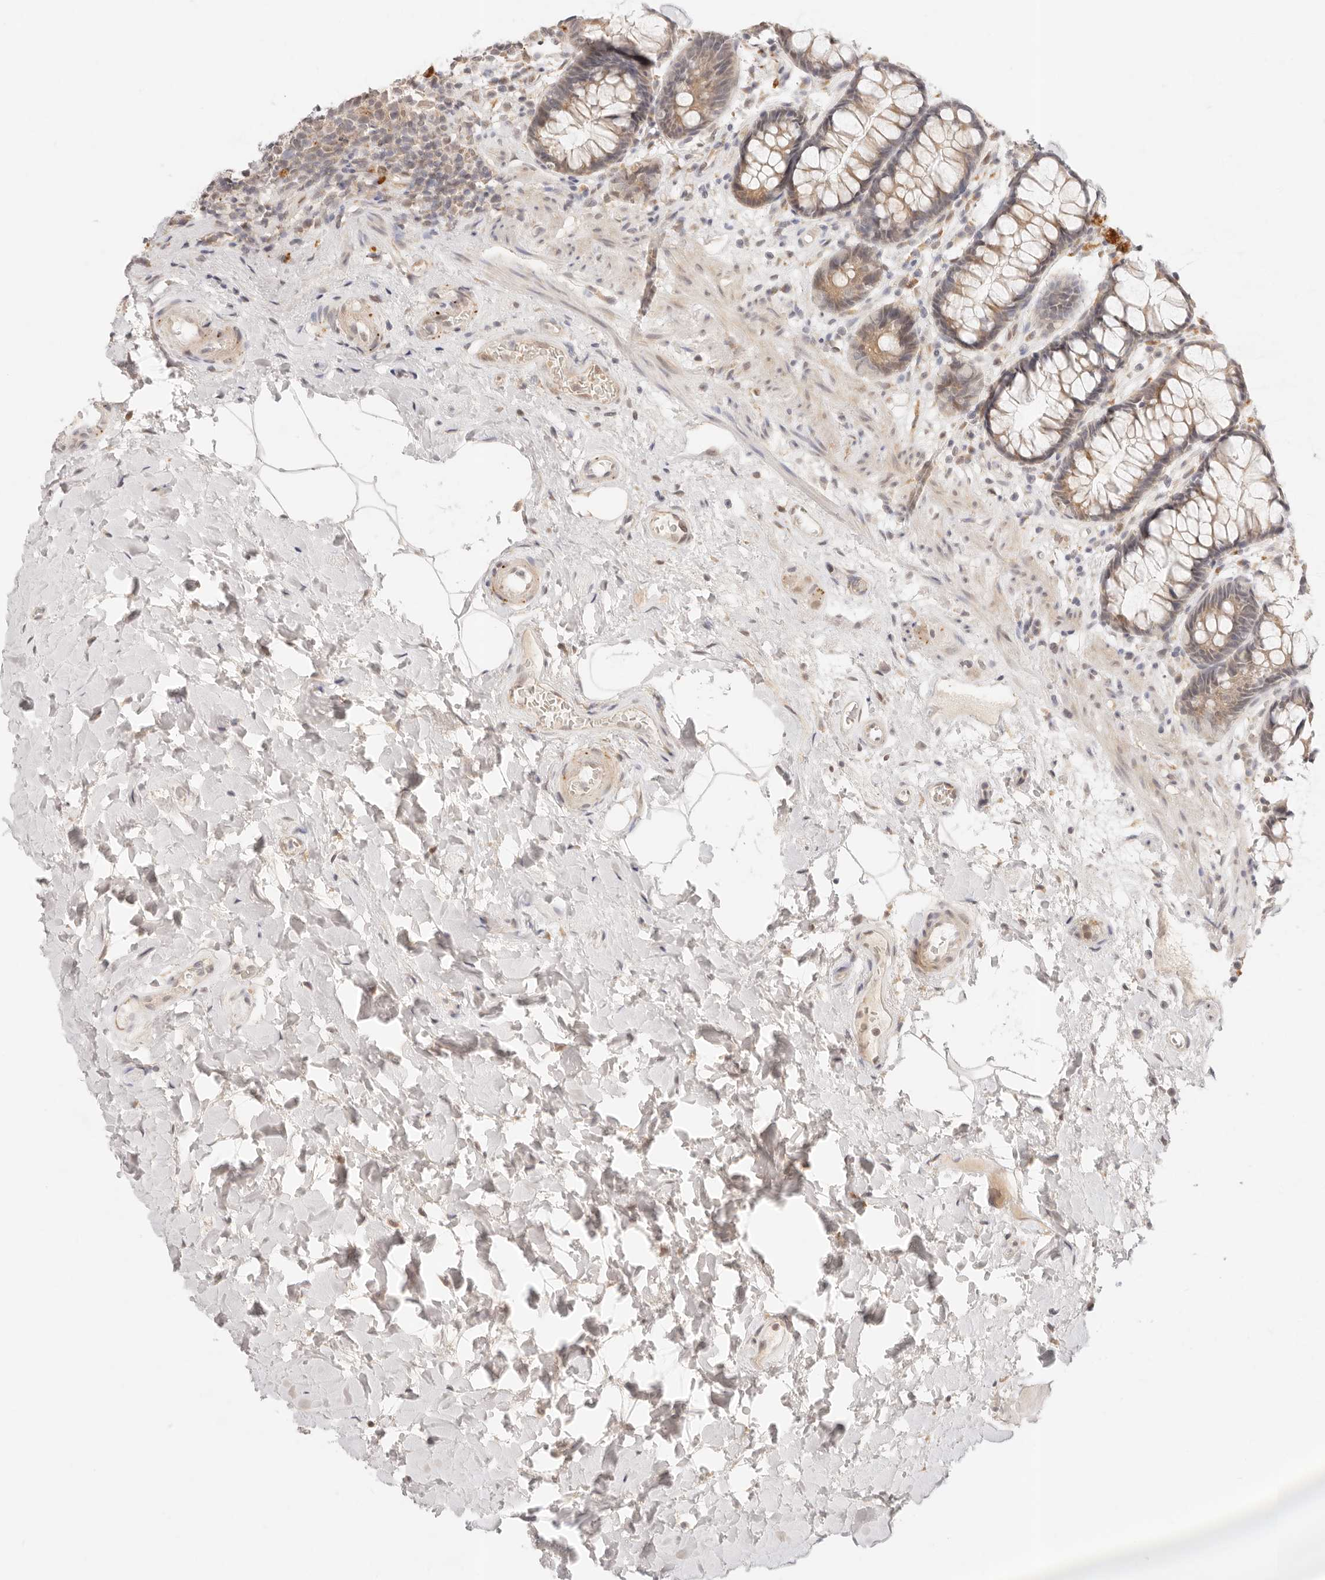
{"staining": {"intensity": "moderate", "quantity": ">75%", "location": "cytoplasmic/membranous"}, "tissue": "rectum", "cell_type": "Glandular cells", "image_type": "normal", "snomed": [{"axis": "morphology", "description": "Normal tissue, NOS"}, {"axis": "topography", "description": "Rectum"}], "caption": "Rectum stained with DAB IHC shows medium levels of moderate cytoplasmic/membranous positivity in approximately >75% of glandular cells.", "gene": "GPR156", "patient": {"sex": "male", "age": 64}}